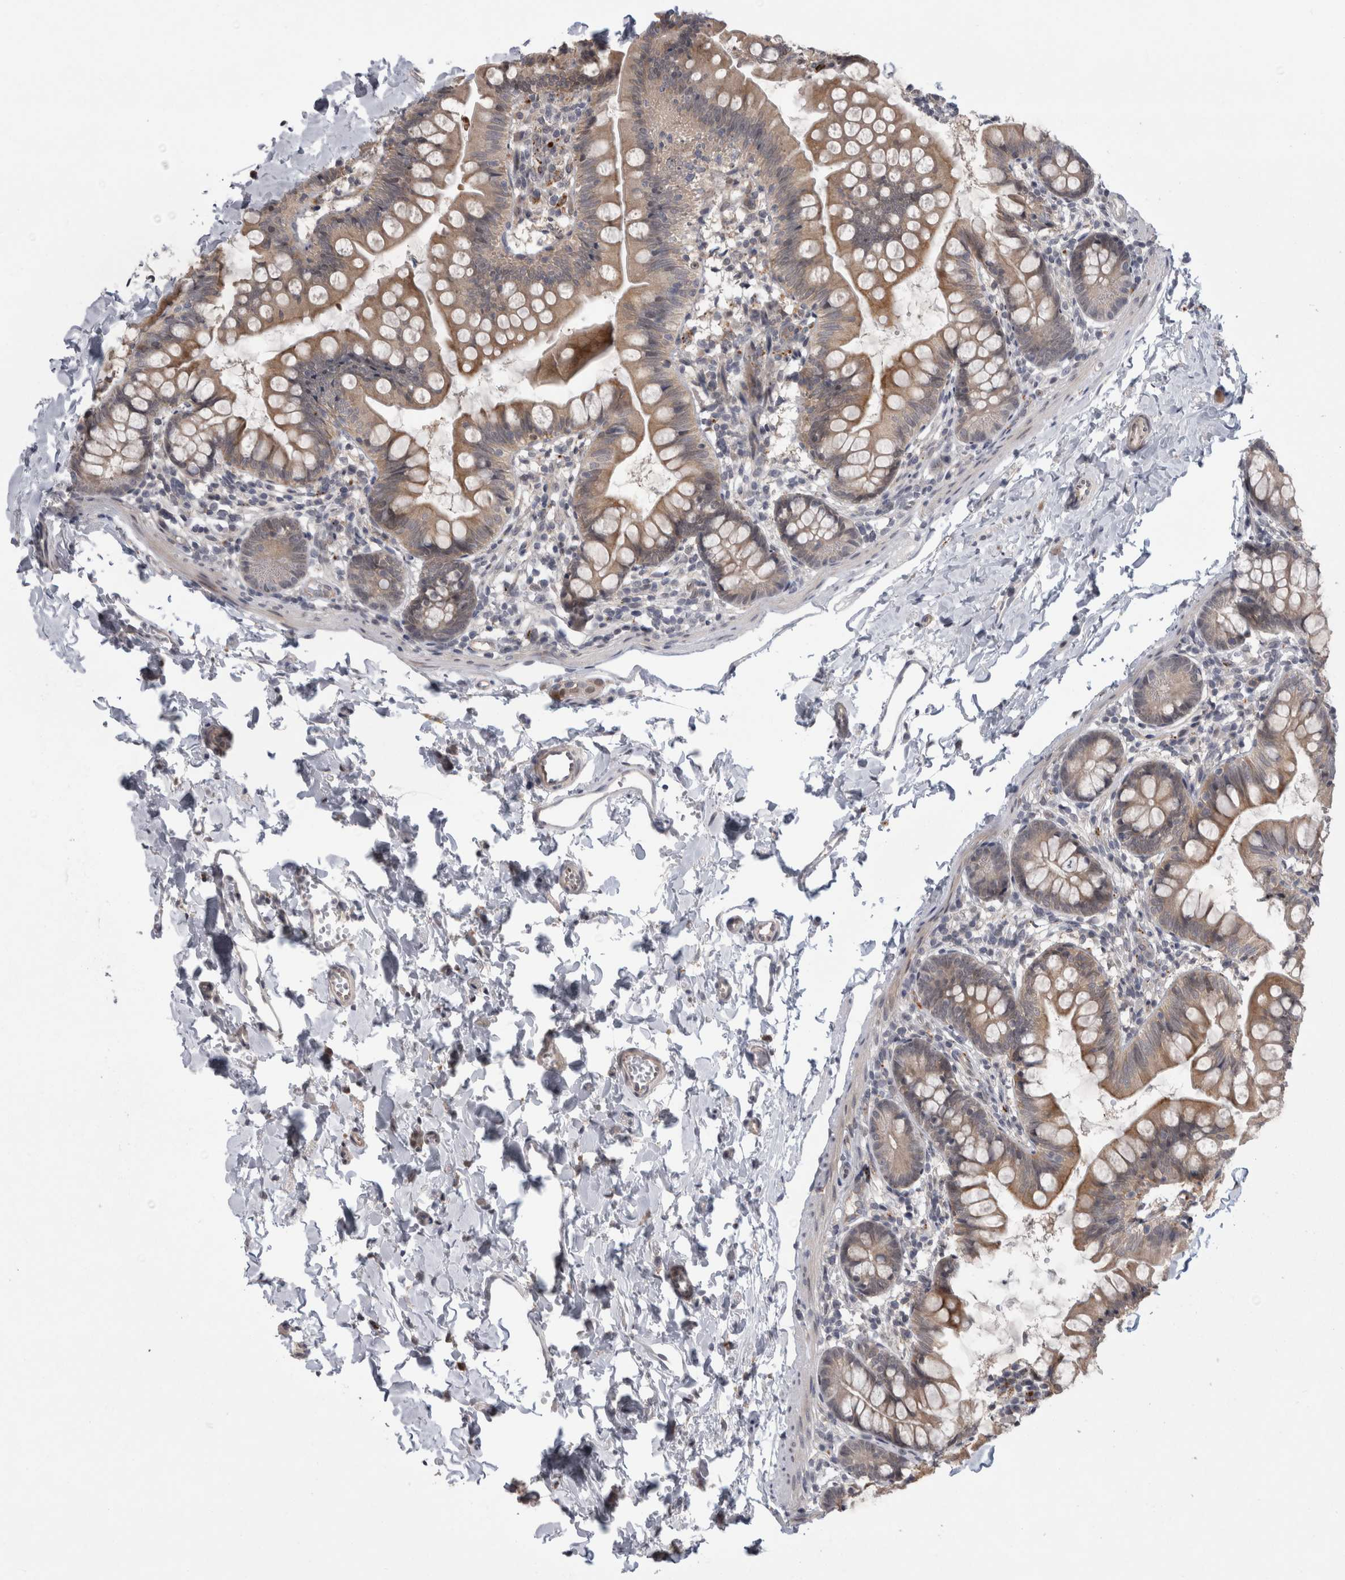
{"staining": {"intensity": "moderate", "quantity": ">75%", "location": "cytoplasmic/membranous"}, "tissue": "small intestine", "cell_type": "Glandular cells", "image_type": "normal", "snomed": [{"axis": "morphology", "description": "Normal tissue, NOS"}, {"axis": "topography", "description": "Small intestine"}], "caption": "A brown stain highlights moderate cytoplasmic/membranous expression of a protein in glandular cells of benign small intestine.", "gene": "MTBP", "patient": {"sex": "male", "age": 7}}